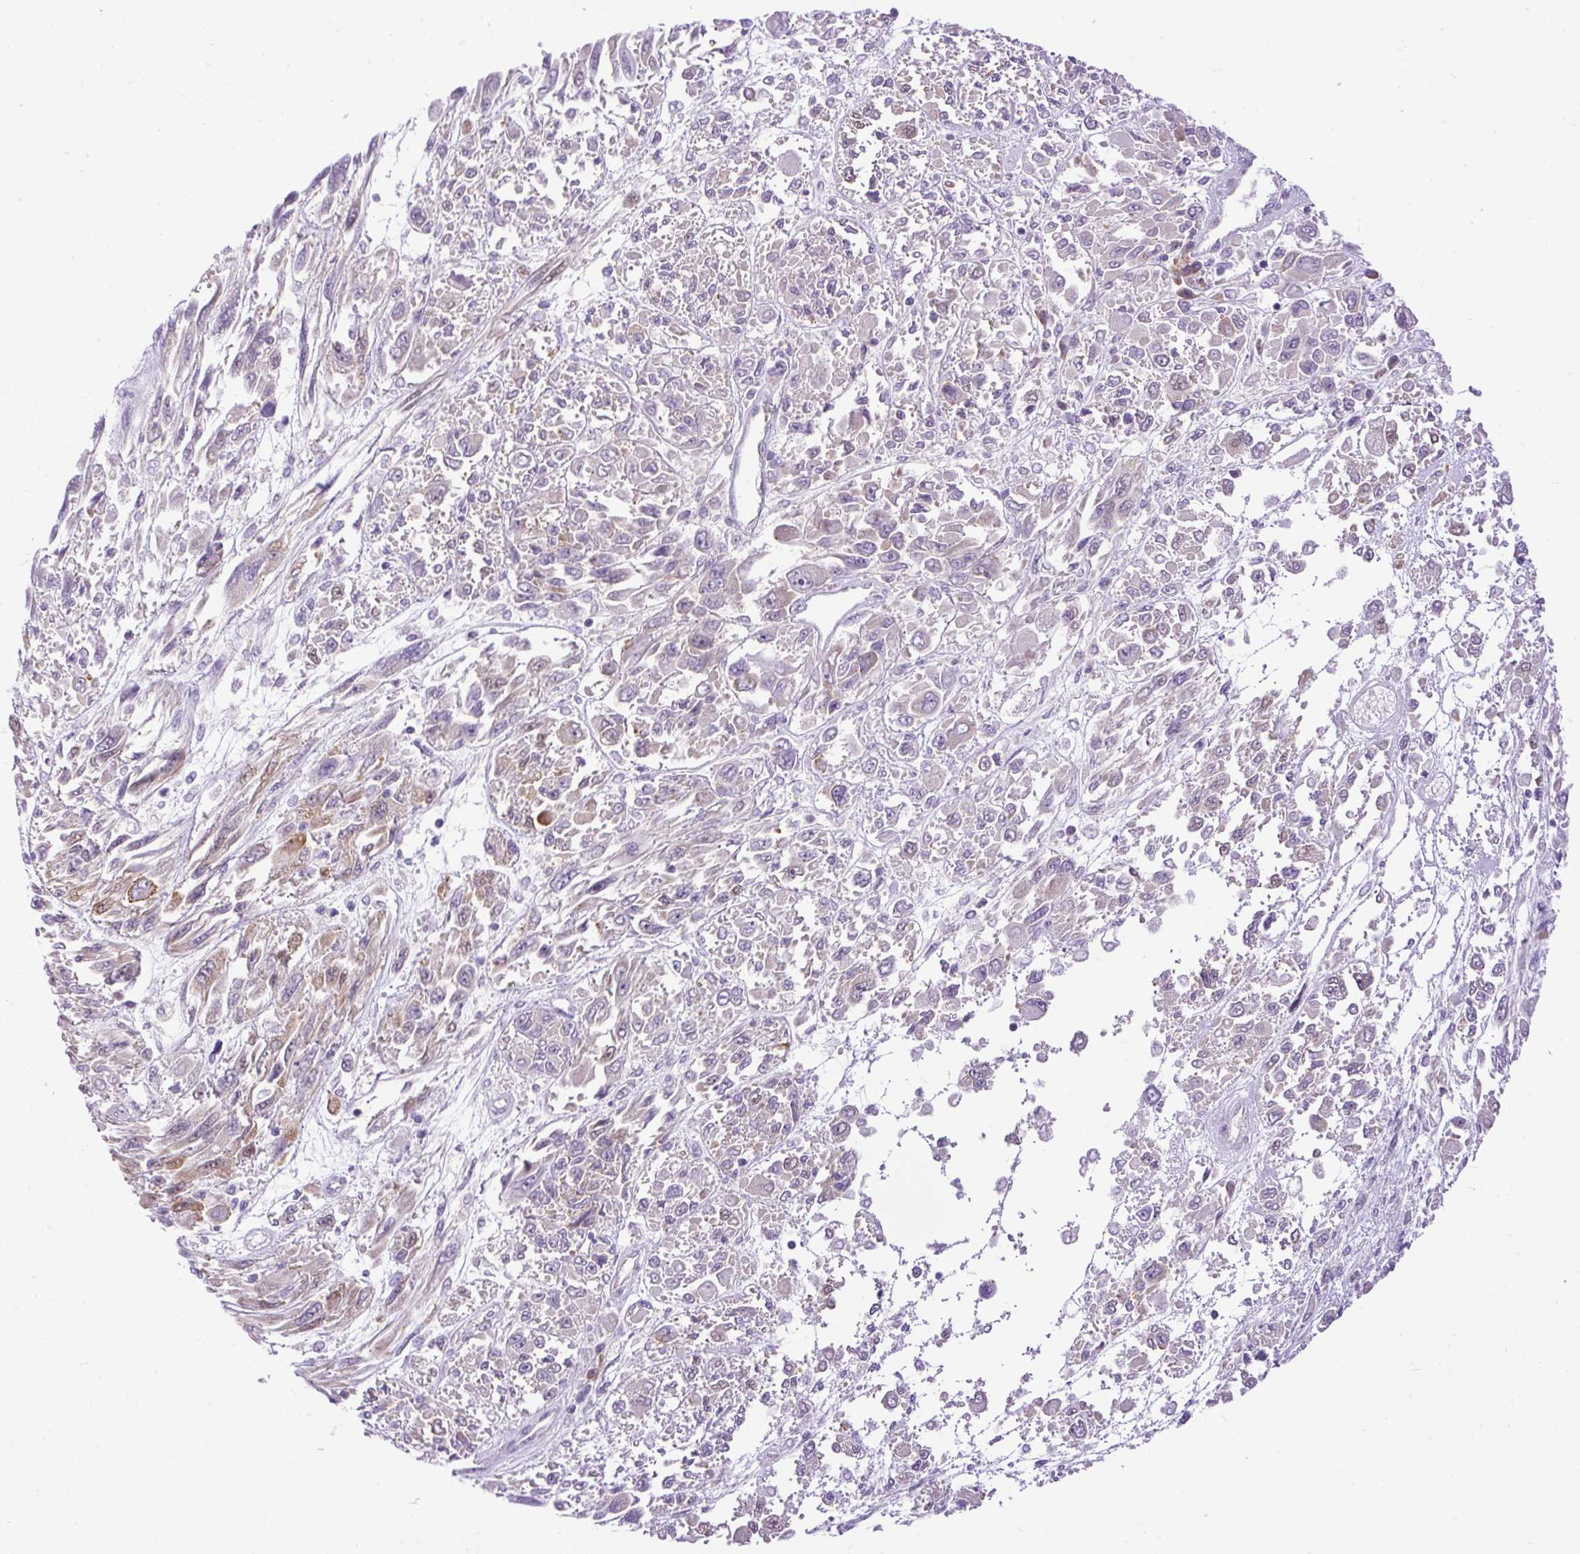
{"staining": {"intensity": "weak", "quantity": "25%-75%", "location": "cytoplasmic/membranous"}, "tissue": "melanoma", "cell_type": "Tumor cells", "image_type": "cancer", "snomed": [{"axis": "morphology", "description": "Malignant melanoma, NOS"}, {"axis": "topography", "description": "Skin"}], "caption": "Weak cytoplasmic/membranous protein expression is present in approximately 25%-75% of tumor cells in melanoma. Immunohistochemistry stains the protein of interest in brown and the nuclei are stained blue.", "gene": "SYBU", "patient": {"sex": "female", "age": 91}}